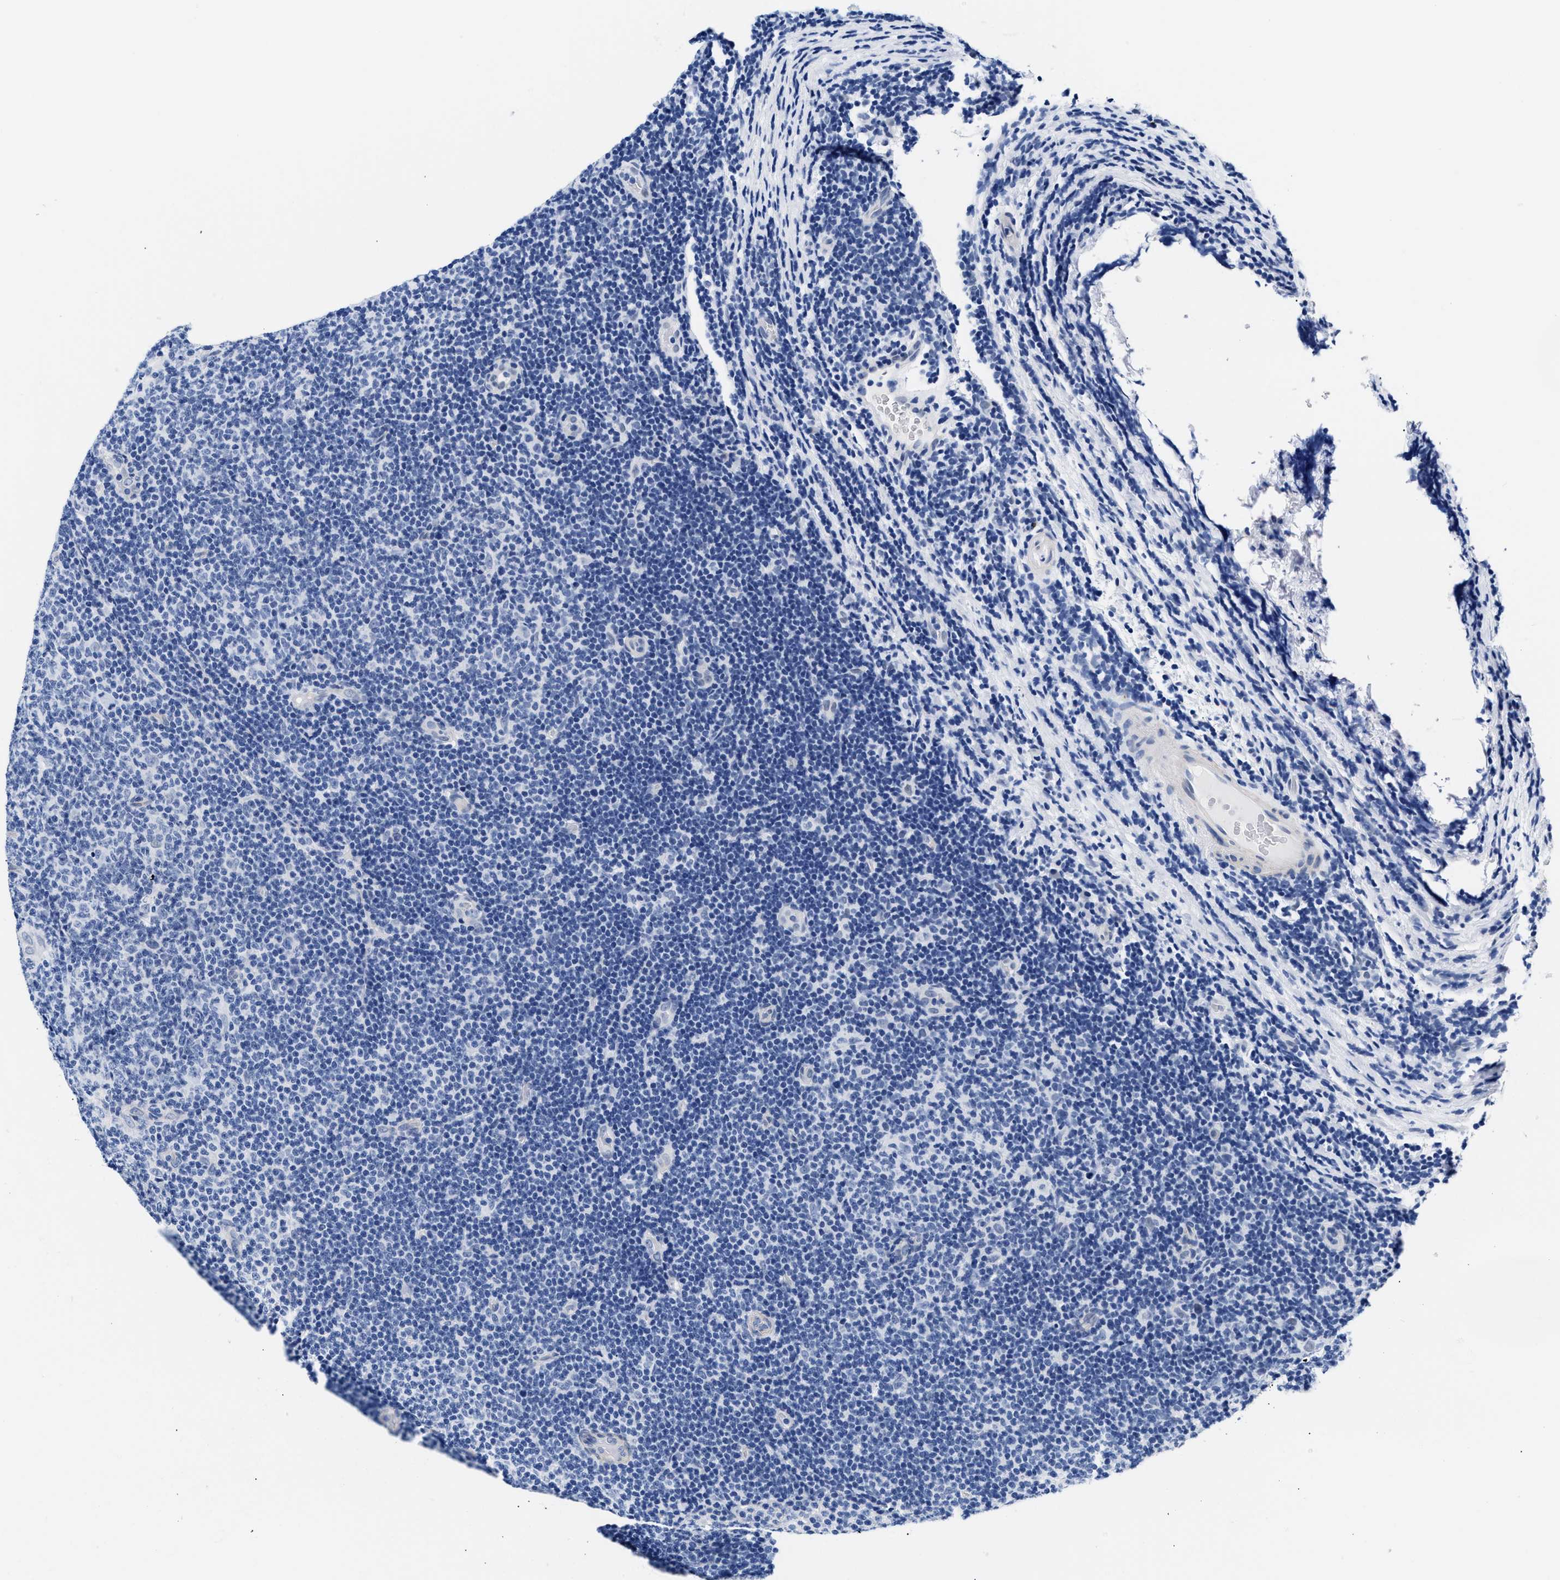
{"staining": {"intensity": "negative", "quantity": "none", "location": "none"}, "tissue": "lymphoma", "cell_type": "Tumor cells", "image_type": "cancer", "snomed": [{"axis": "morphology", "description": "Malignant lymphoma, non-Hodgkin's type, Low grade"}, {"axis": "topography", "description": "Lymph node"}], "caption": "Tumor cells show no significant protein staining in lymphoma. (Stains: DAB (3,3'-diaminobenzidine) IHC with hematoxylin counter stain, Microscopy: brightfield microscopy at high magnification).", "gene": "TRIM29", "patient": {"sex": "male", "age": 83}}